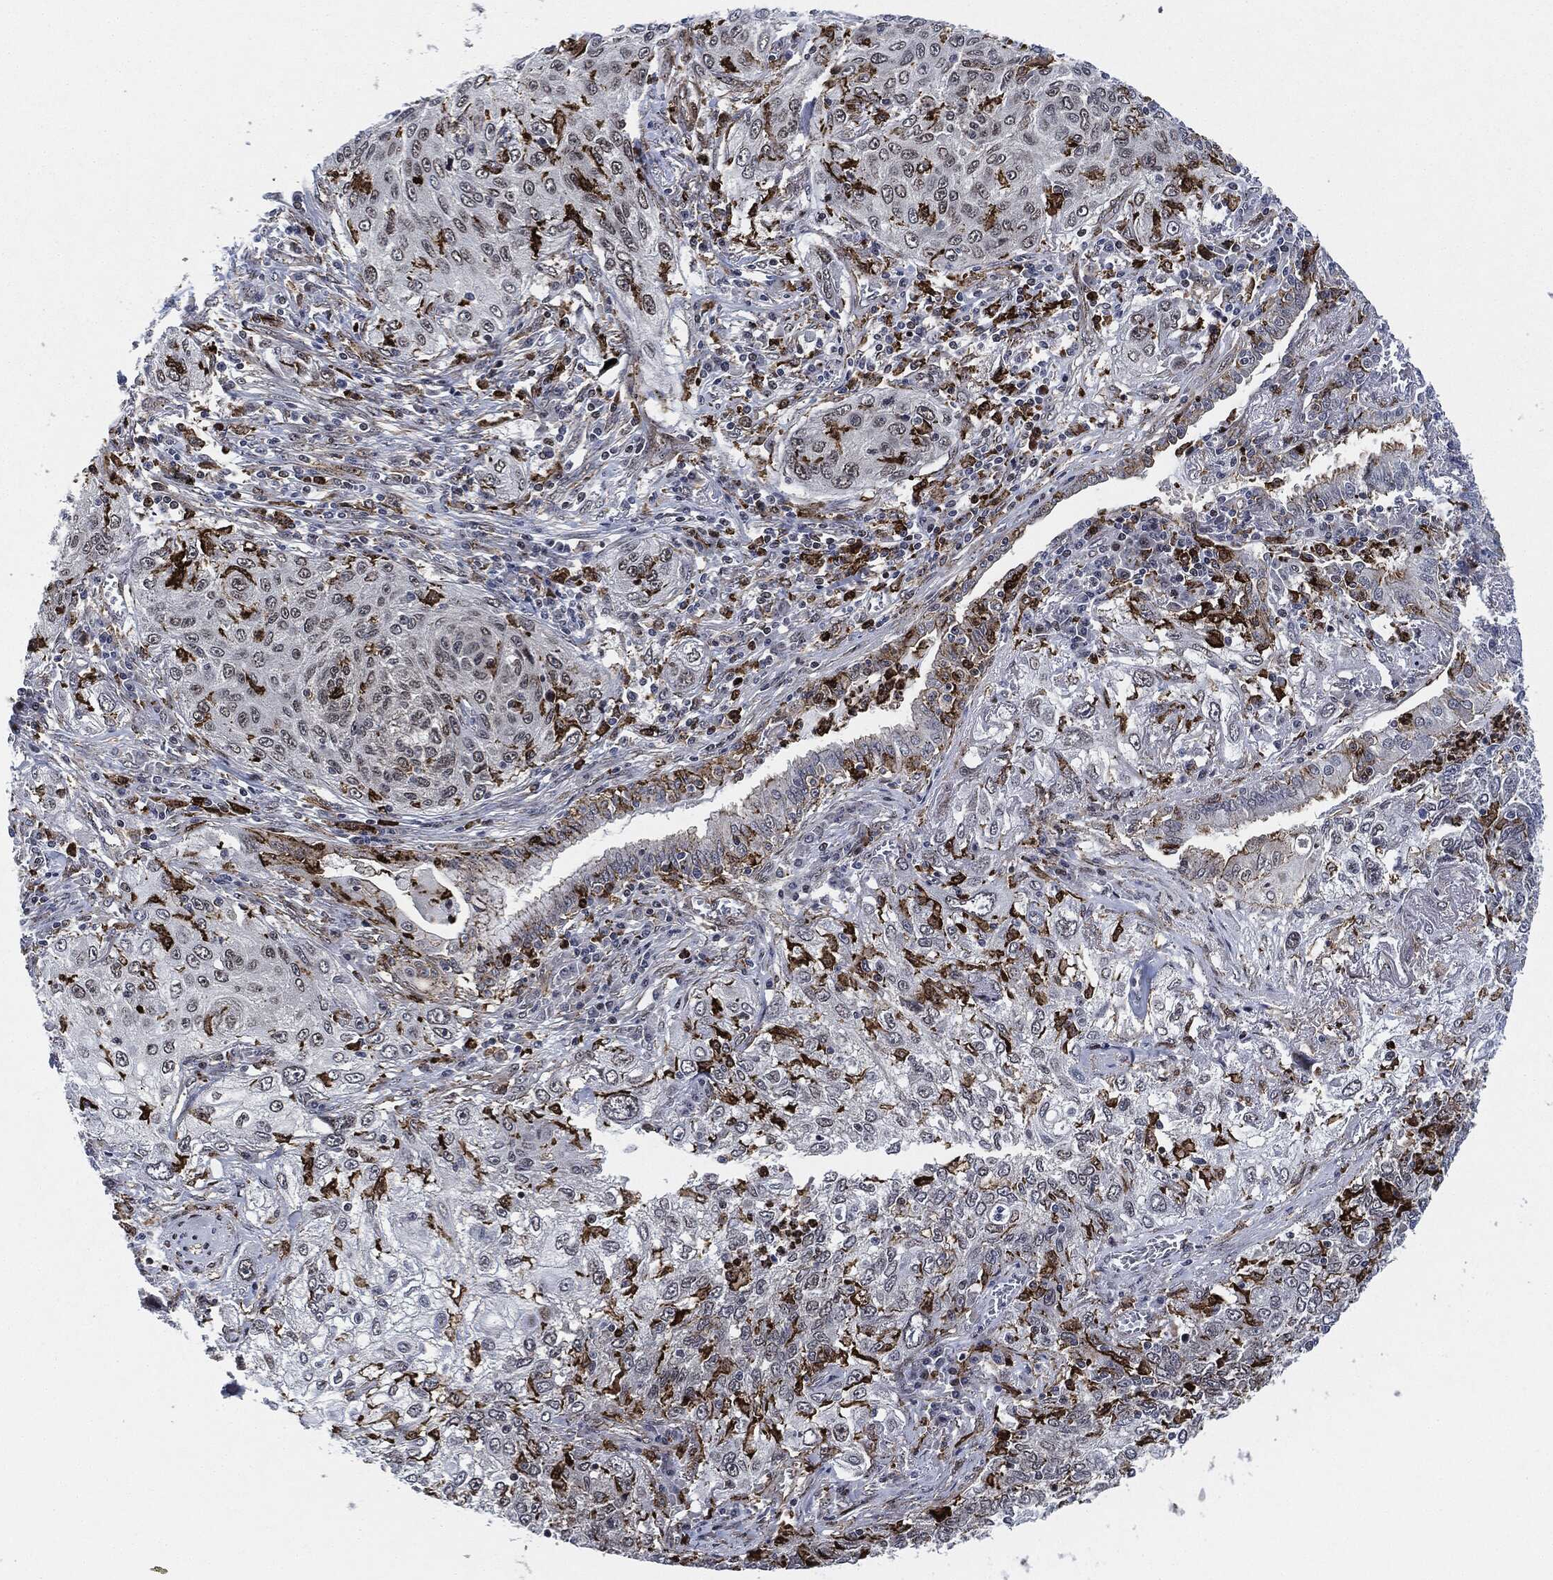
{"staining": {"intensity": "negative", "quantity": "none", "location": "none"}, "tissue": "lung cancer", "cell_type": "Tumor cells", "image_type": "cancer", "snomed": [{"axis": "morphology", "description": "Squamous cell carcinoma, NOS"}, {"axis": "topography", "description": "Lung"}], "caption": "Tumor cells are negative for brown protein staining in squamous cell carcinoma (lung).", "gene": "NANOS3", "patient": {"sex": "female", "age": 69}}